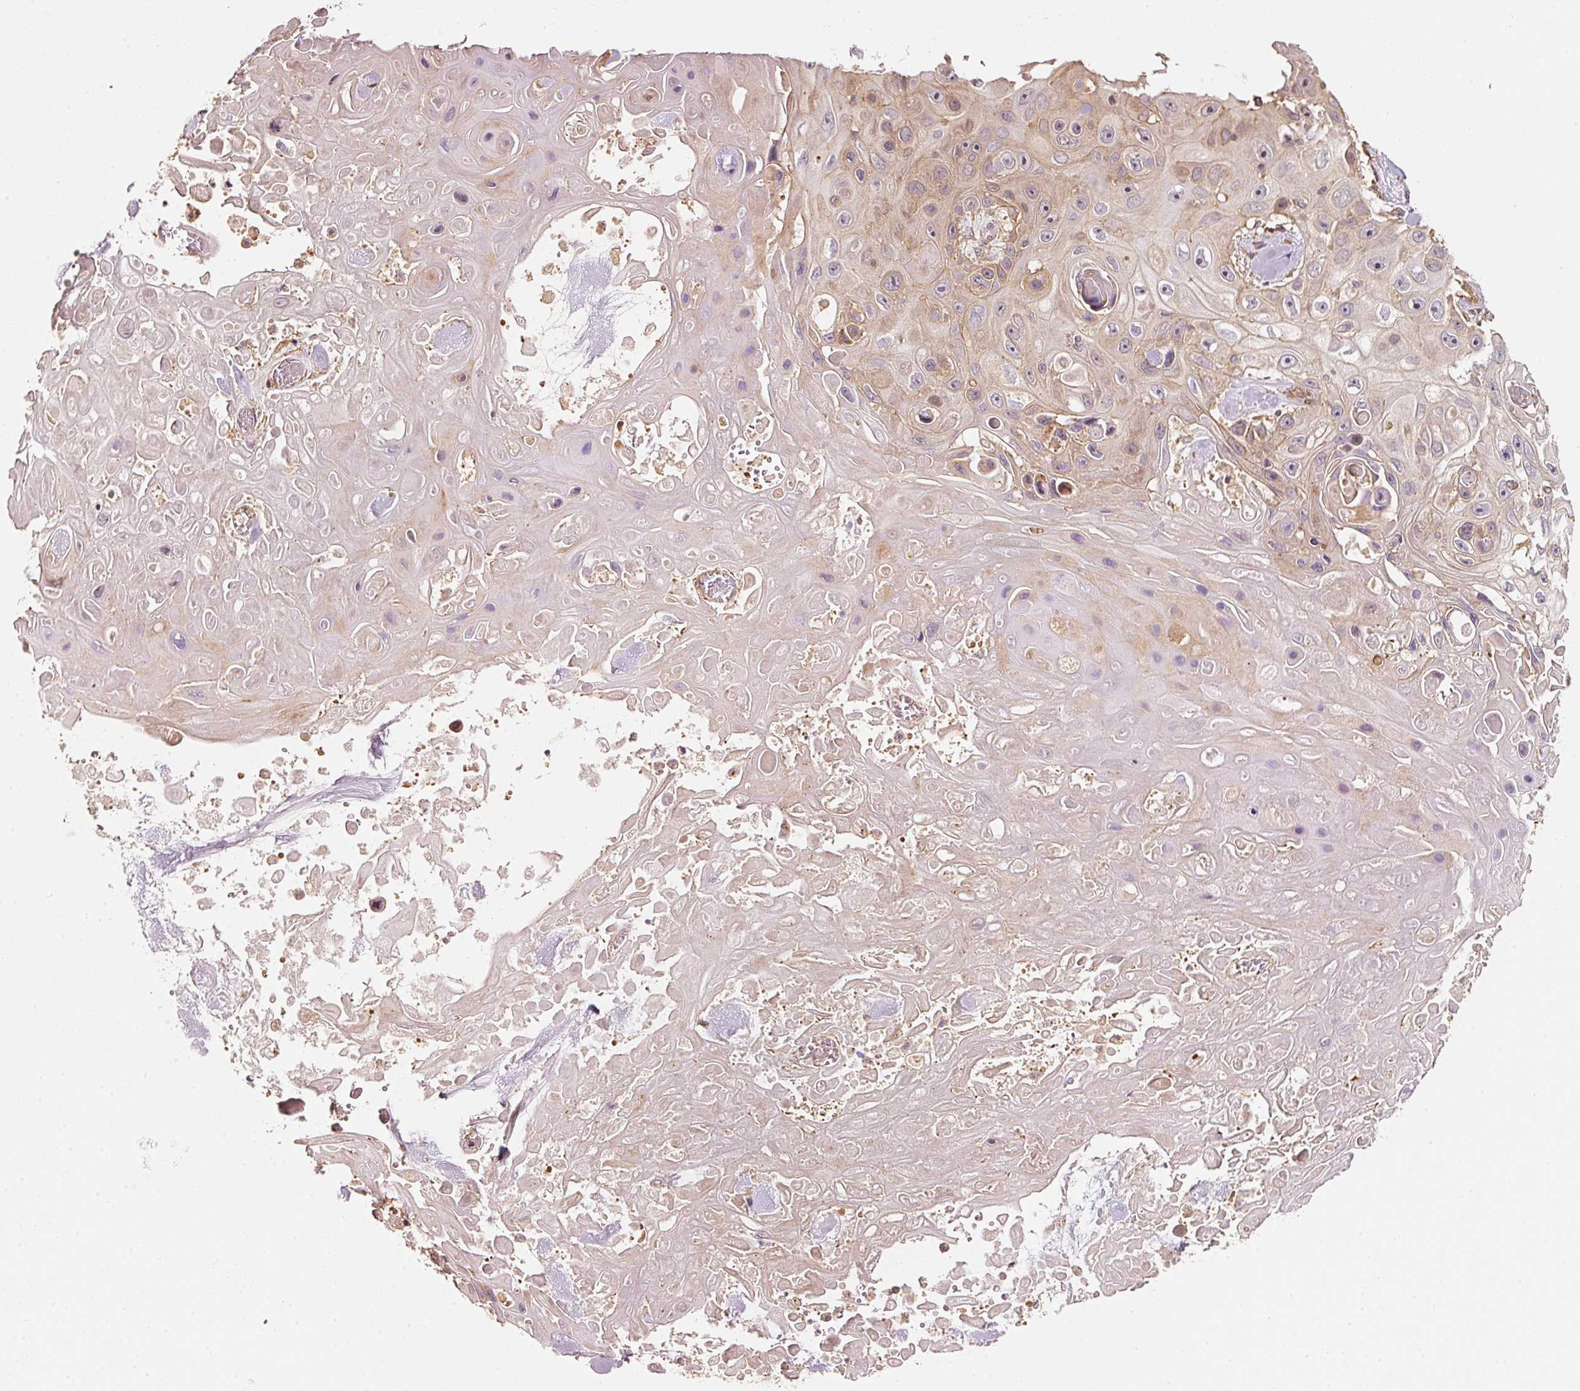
{"staining": {"intensity": "weak", "quantity": "<25%", "location": "cytoplasmic/membranous"}, "tissue": "skin cancer", "cell_type": "Tumor cells", "image_type": "cancer", "snomed": [{"axis": "morphology", "description": "Squamous cell carcinoma, NOS"}, {"axis": "topography", "description": "Skin"}], "caption": "IHC micrograph of human skin cancer (squamous cell carcinoma) stained for a protein (brown), which shows no positivity in tumor cells.", "gene": "CEP95", "patient": {"sex": "male", "age": 82}}